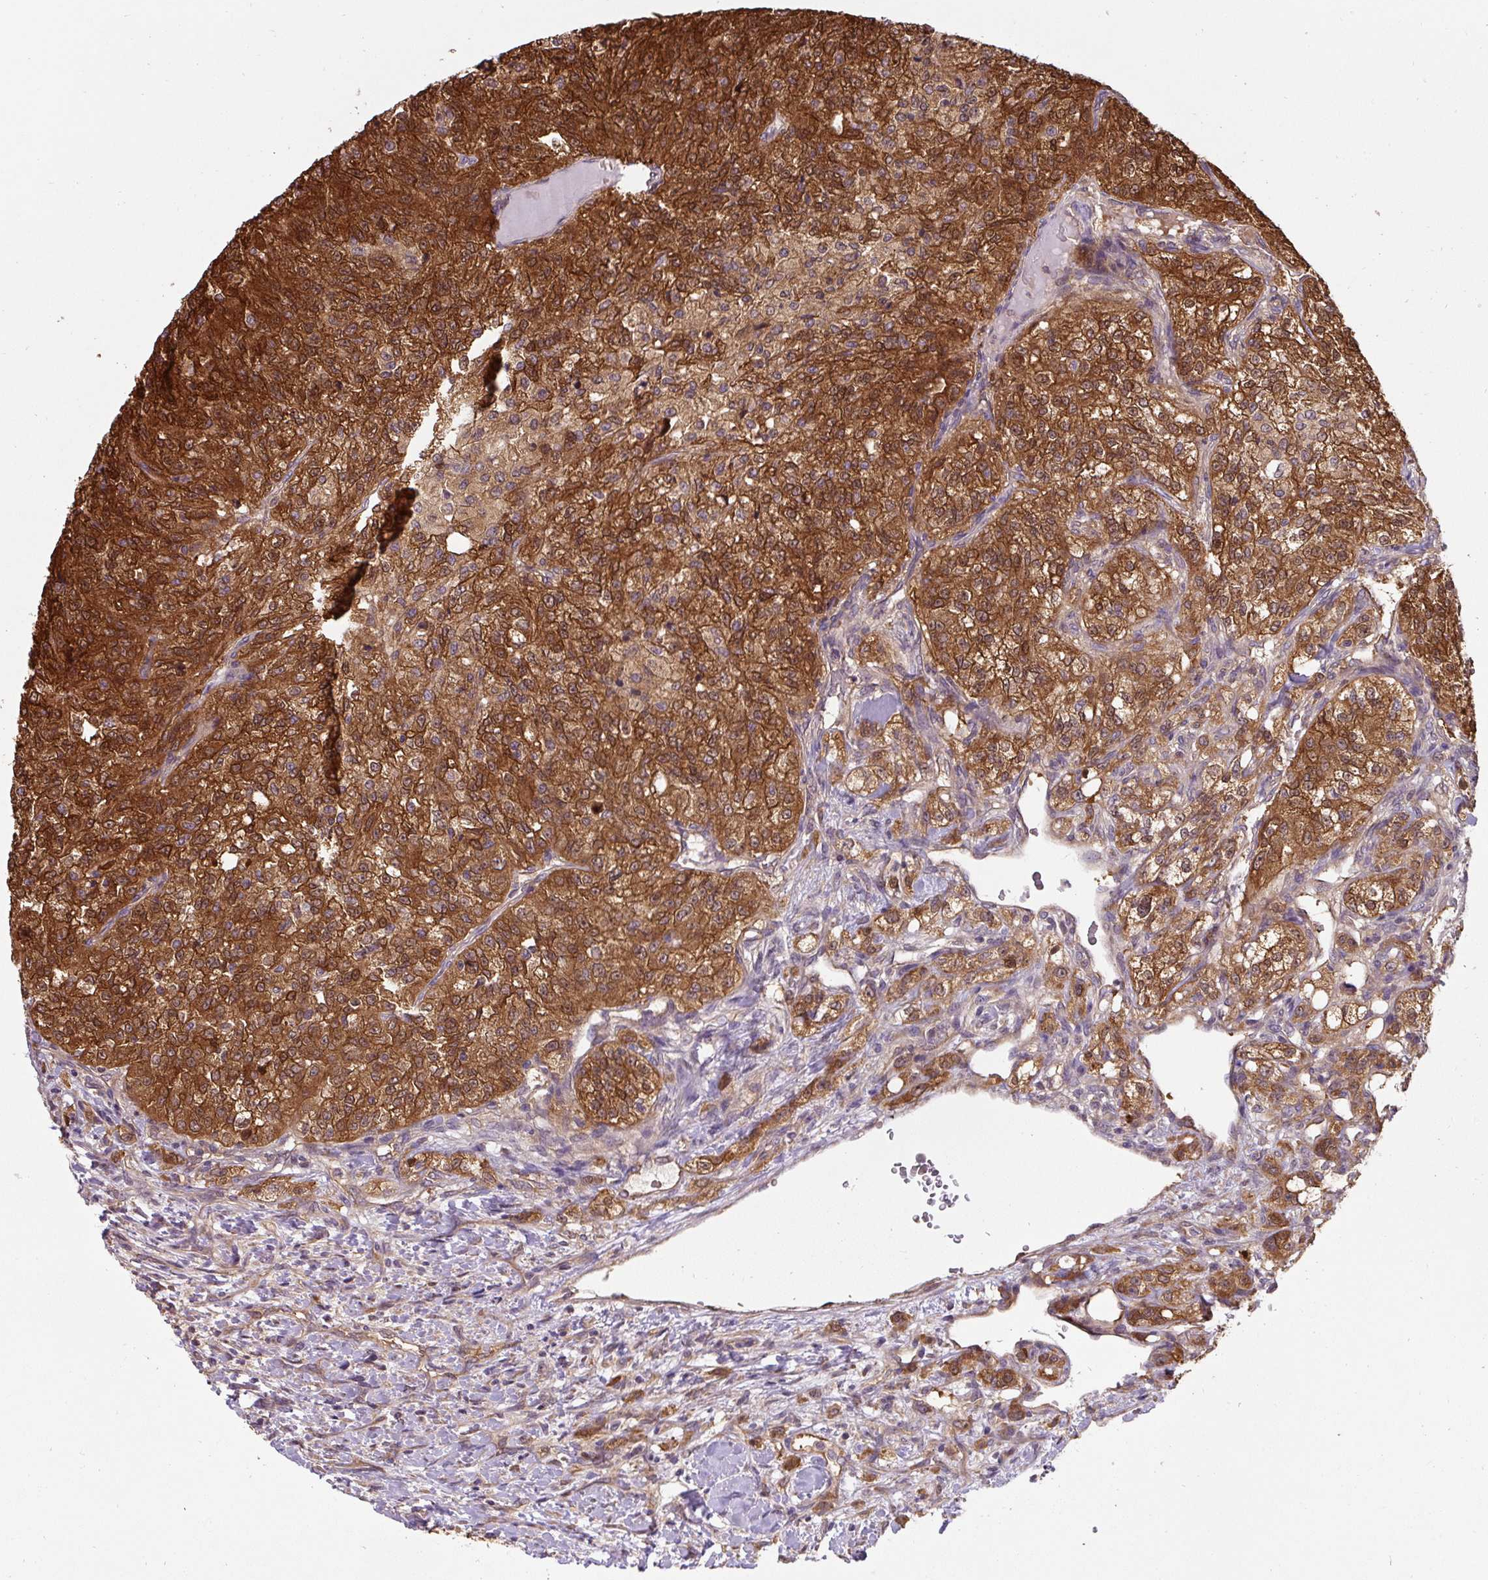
{"staining": {"intensity": "strong", "quantity": ">75%", "location": "cytoplasmic/membranous,nuclear"}, "tissue": "renal cancer", "cell_type": "Tumor cells", "image_type": "cancer", "snomed": [{"axis": "morphology", "description": "Adenocarcinoma, NOS"}, {"axis": "topography", "description": "Kidney"}], "caption": "A brown stain shows strong cytoplasmic/membranous and nuclear expression of a protein in human renal cancer (adenocarcinoma) tumor cells. The staining was performed using DAB to visualize the protein expression in brown, while the nuclei were stained in blue with hematoxylin (Magnification: 20x).", "gene": "ST13", "patient": {"sex": "female", "age": 63}}